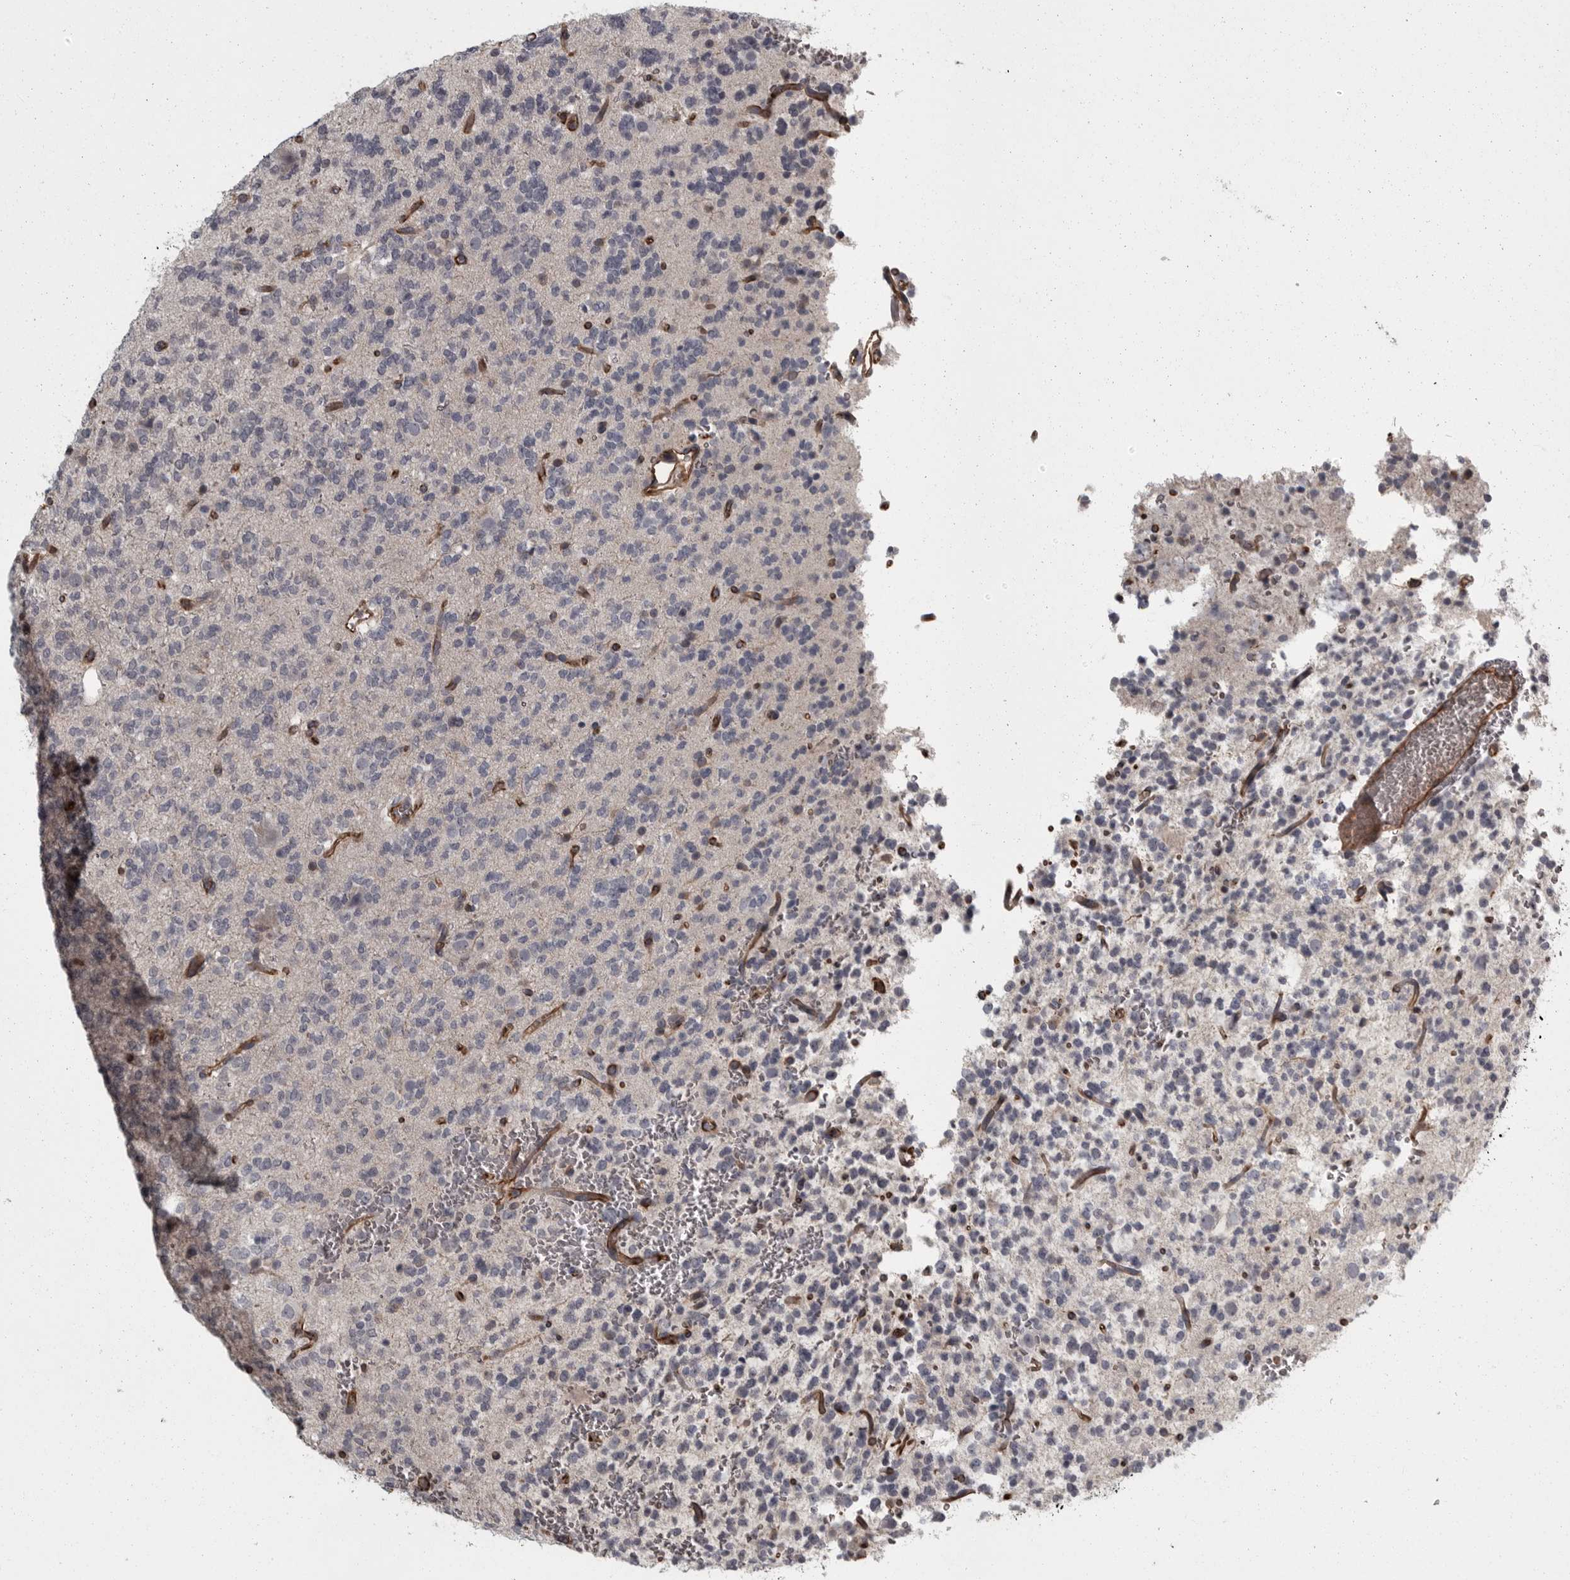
{"staining": {"intensity": "negative", "quantity": "none", "location": "none"}, "tissue": "glioma", "cell_type": "Tumor cells", "image_type": "cancer", "snomed": [{"axis": "morphology", "description": "Glioma, malignant, Low grade"}, {"axis": "topography", "description": "Brain"}], "caption": "Photomicrograph shows no protein expression in tumor cells of malignant low-grade glioma tissue. (Immunohistochemistry (ihc), brightfield microscopy, high magnification).", "gene": "FAAP100", "patient": {"sex": "male", "age": 38}}